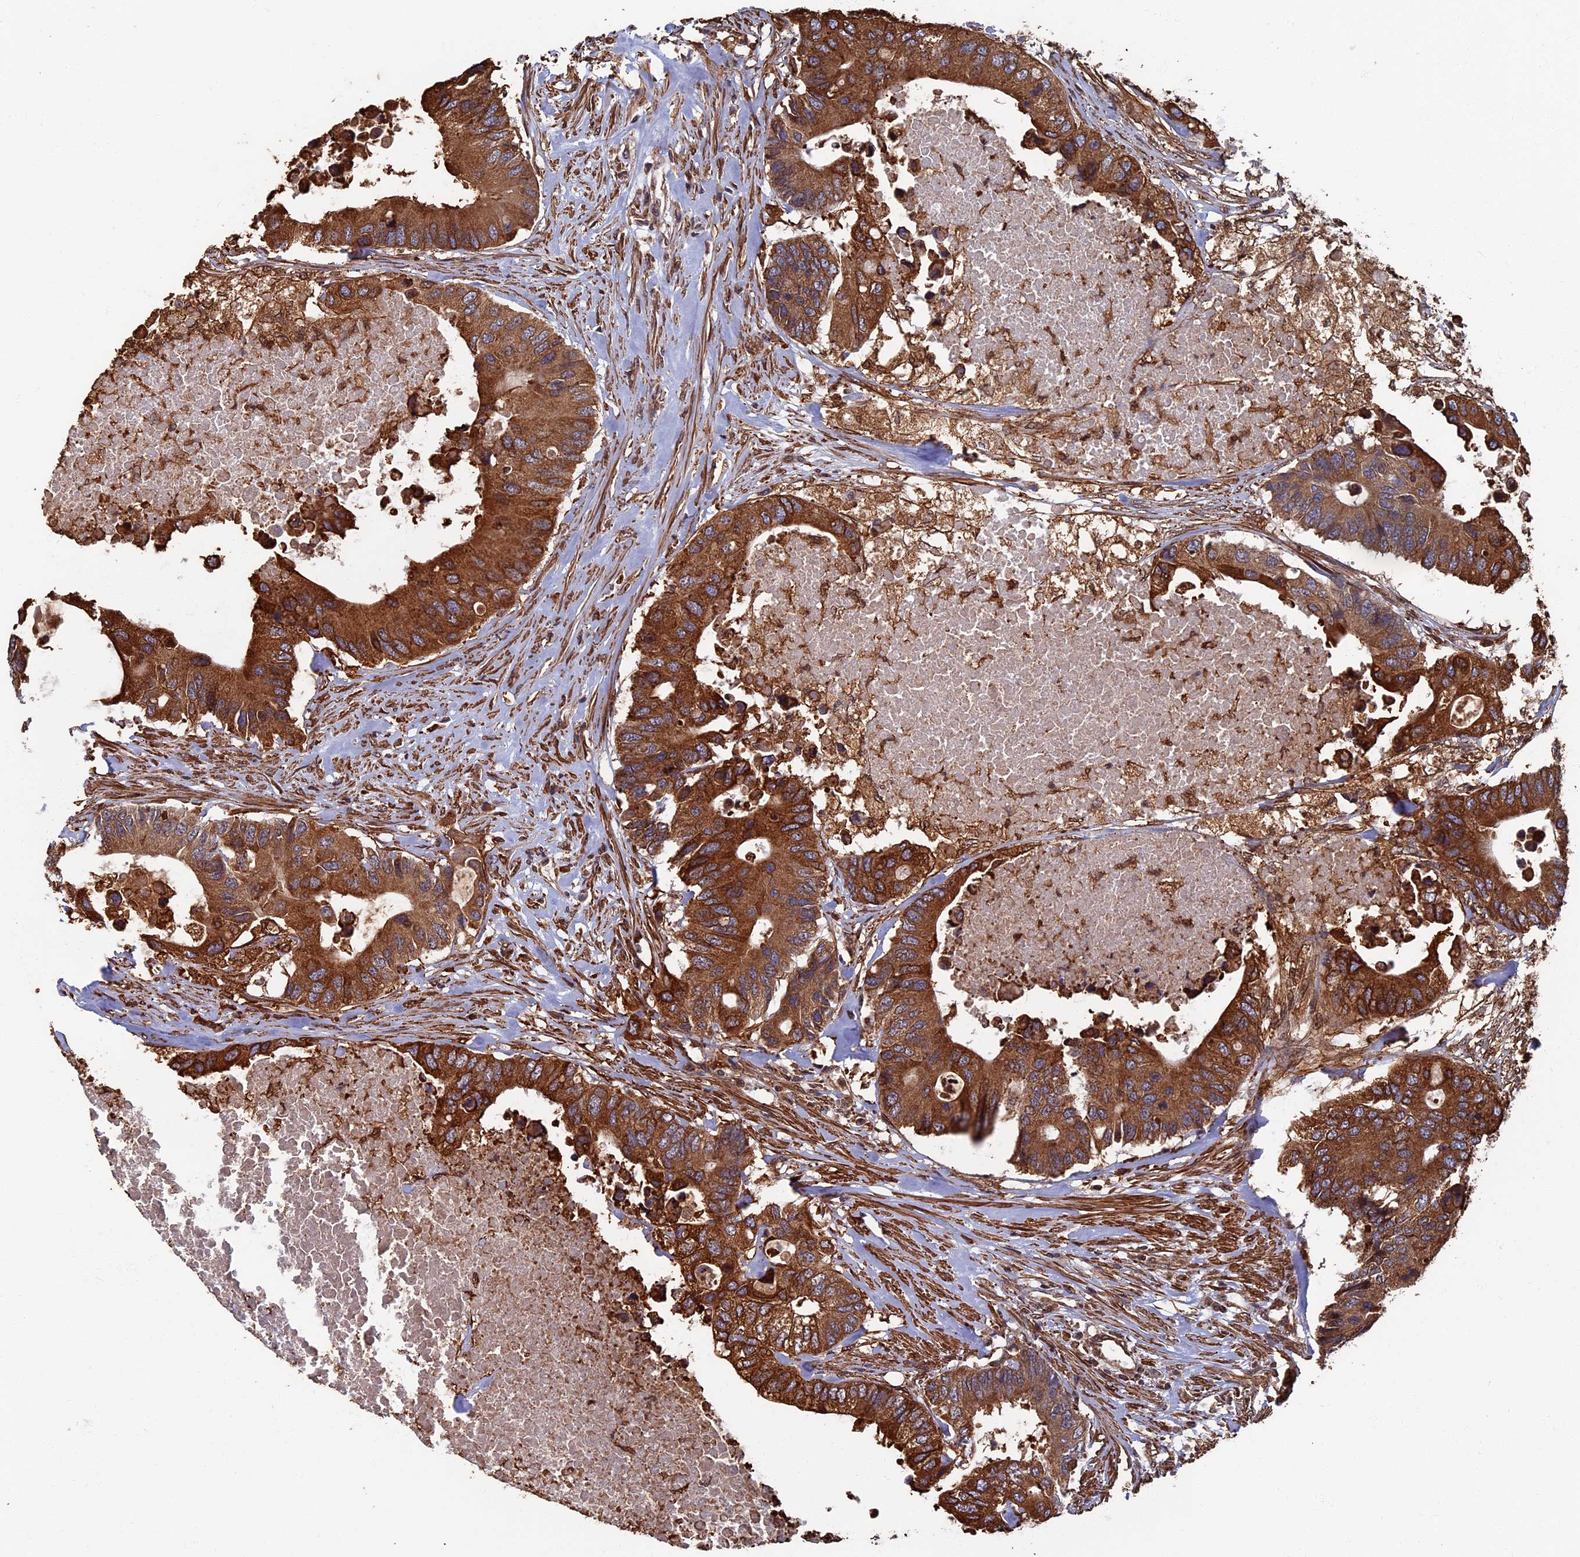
{"staining": {"intensity": "strong", "quantity": ">75%", "location": "cytoplasmic/membranous"}, "tissue": "colorectal cancer", "cell_type": "Tumor cells", "image_type": "cancer", "snomed": [{"axis": "morphology", "description": "Adenocarcinoma, NOS"}, {"axis": "topography", "description": "Colon"}], "caption": "Human colorectal cancer (adenocarcinoma) stained with a protein marker displays strong staining in tumor cells.", "gene": "CTDP1", "patient": {"sex": "male", "age": 71}}